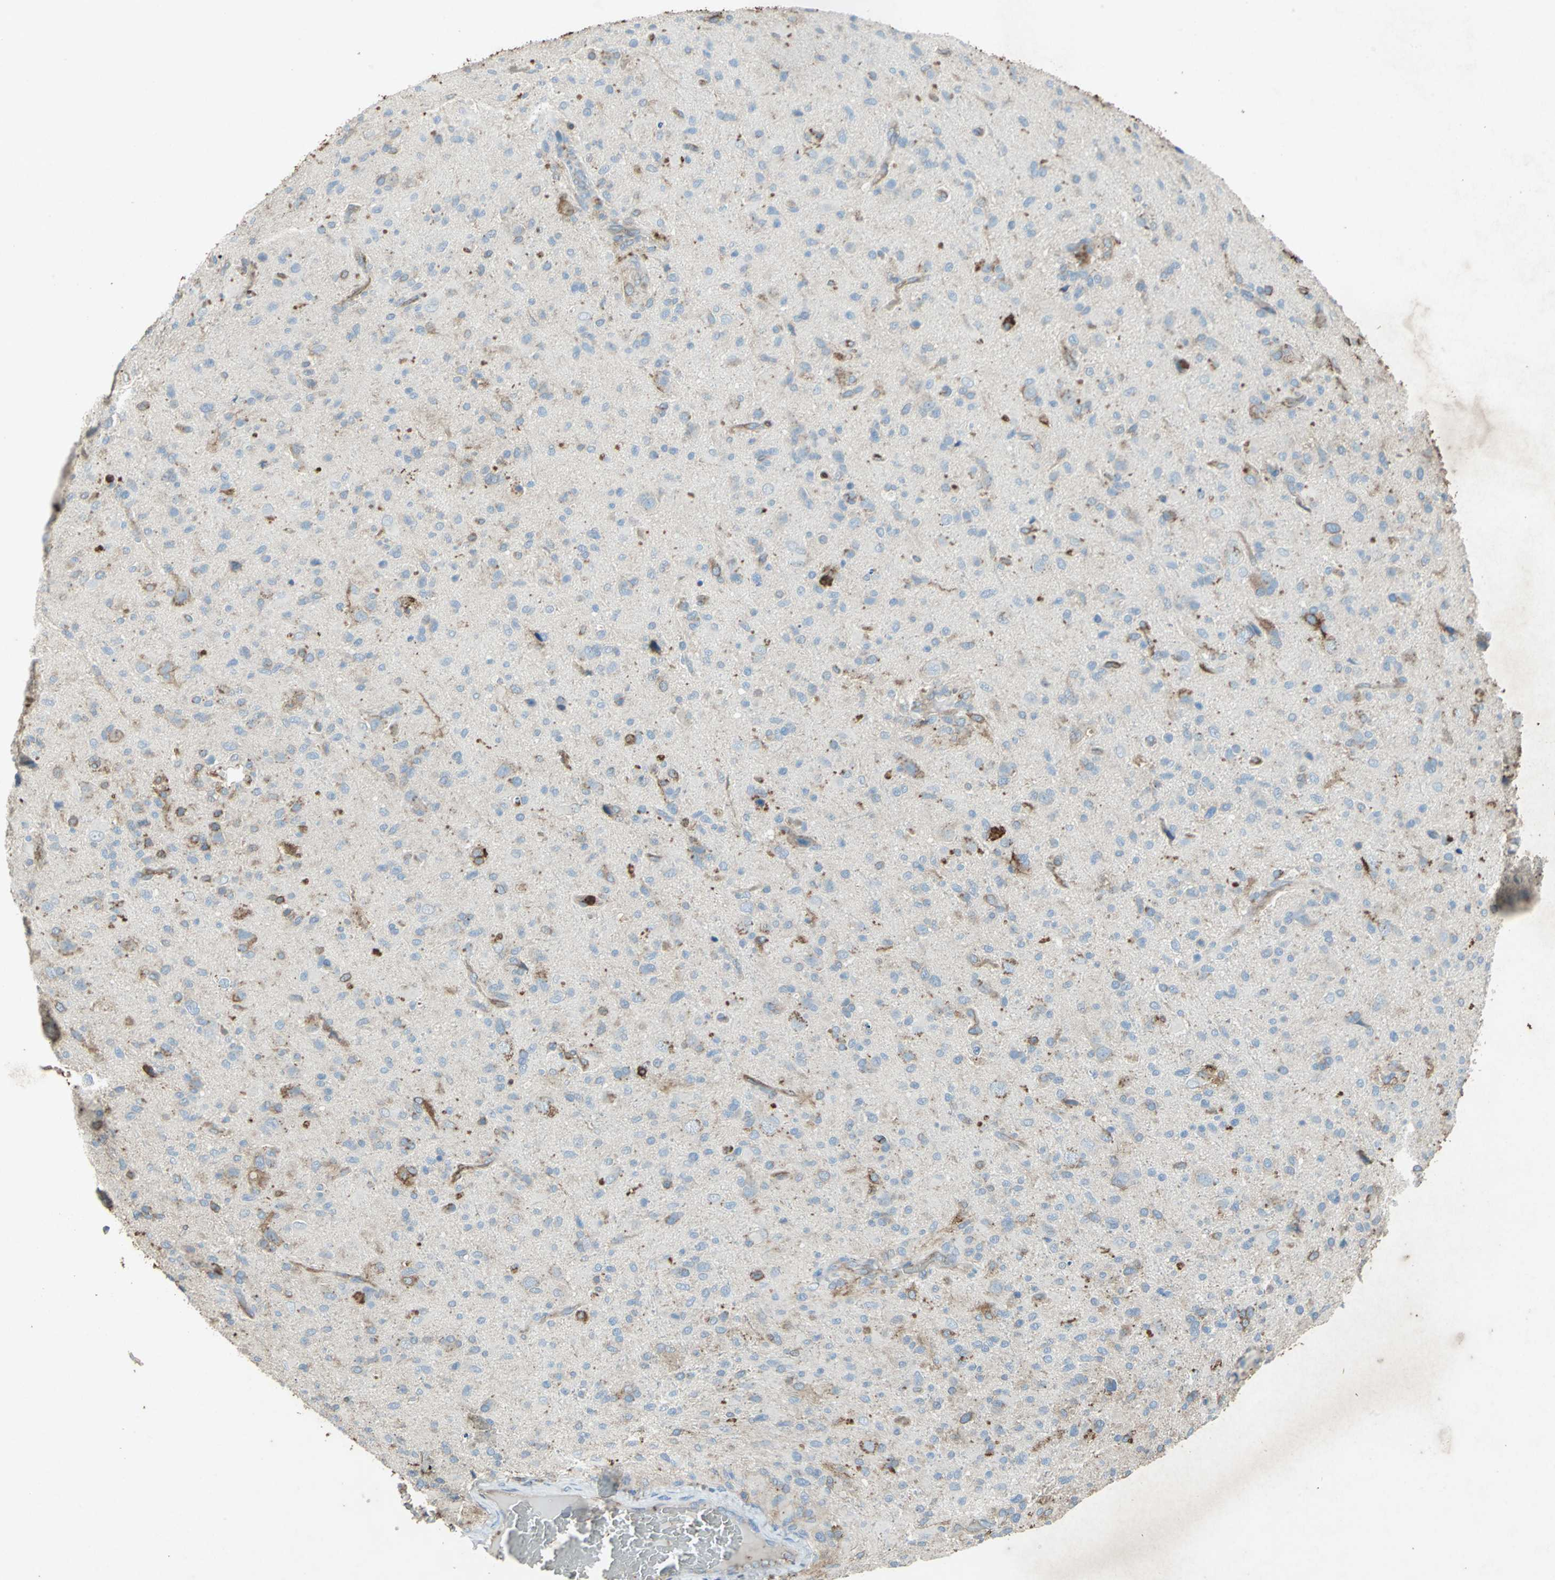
{"staining": {"intensity": "moderate", "quantity": "<25%", "location": "cytoplasmic/membranous"}, "tissue": "glioma", "cell_type": "Tumor cells", "image_type": "cancer", "snomed": [{"axis": "morphology", "description": "Glioma, malignant, High grade"}, {"axis": "topography", "description": "Brain"}], "caption": "Glioma stained with a brown dye displays moderate cytoplasmic/membranous positive positivity in approximately <25% of tumor cells.", "gene": "CCR6", "patient": {"sex": "male", "age": 71}}